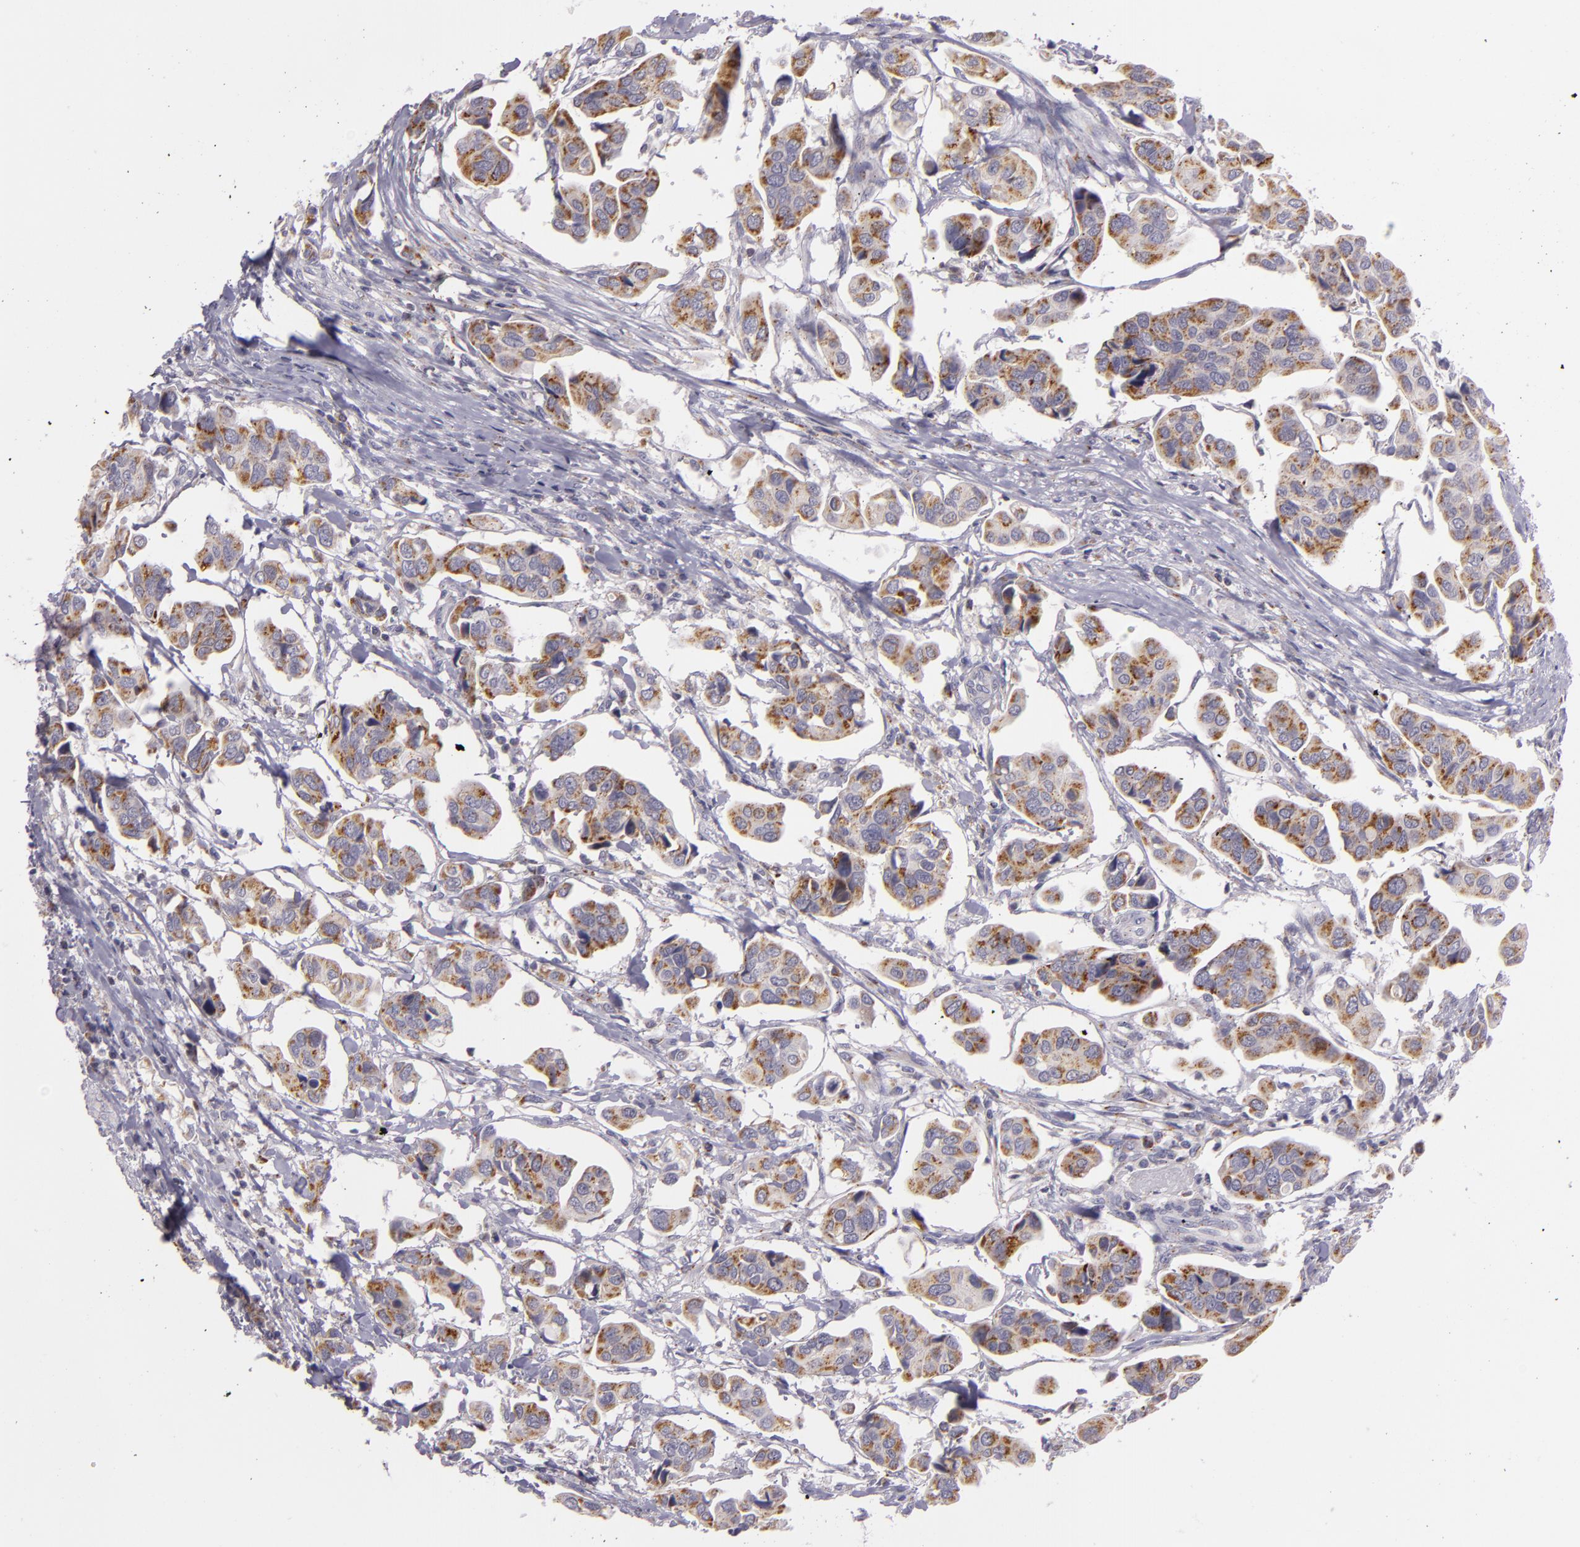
{"staining": {"intensity": "moderate", "quantity": ">75%", "location": "cytoplasmic/membranous"}, "tissue": "urothelial cancer", "cell_type": "Tumor cells", "image_type": "cancer", "snomed": [{"axis": "morphology", "description": "Adenocarcinoma, NOS"}, {"axis": "topography", "description": "Urinary bladder"}], "caption": "Moderate cytoplasmic/membranous protein expression is appreciated in approximately >75% of tumor cells in adenocarcinoma. Nuclei are stained in blue.", "gene": "CILK1", "patient": {"sex": "male", "age": 61}}